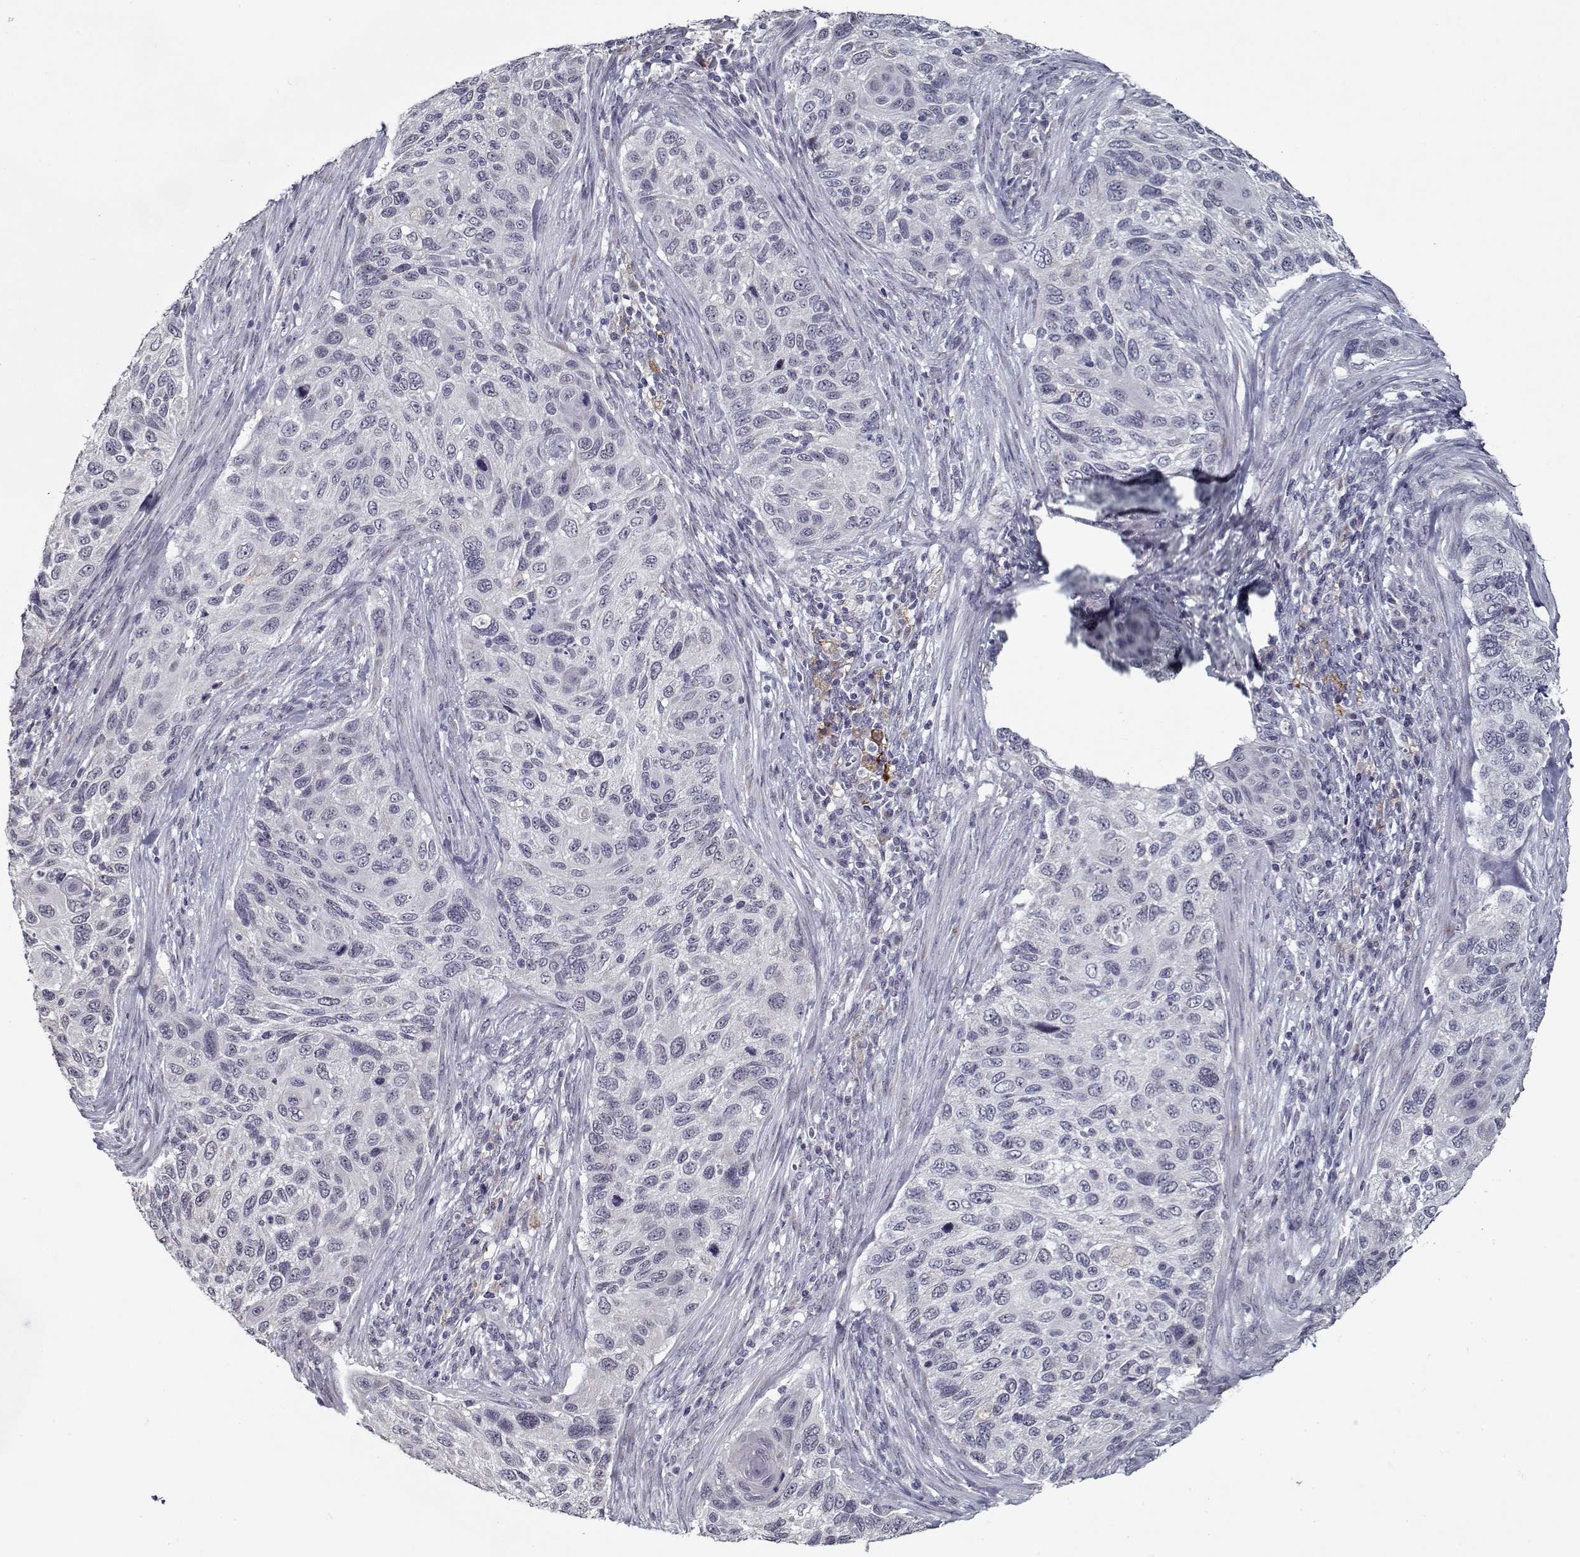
{"staining": {"intensity": "negative", "quantity": "none", "location": "none"}, "tissue": "cervical cancer", "cell_type": "Tumor cells", "image_type": "cancer", "snomed": [{"axis": "morphology", "description": "Squamous cell carcinoma, NOS"}, {"axis": "topography", "description": "Cervix"}], "caption": "Immunohistochemistry of cervical squamous cell carcinoma exhibits no staining in tumor cells.", "gene": "SEC16B", "patient": {"sex": "female", "age": 70}}